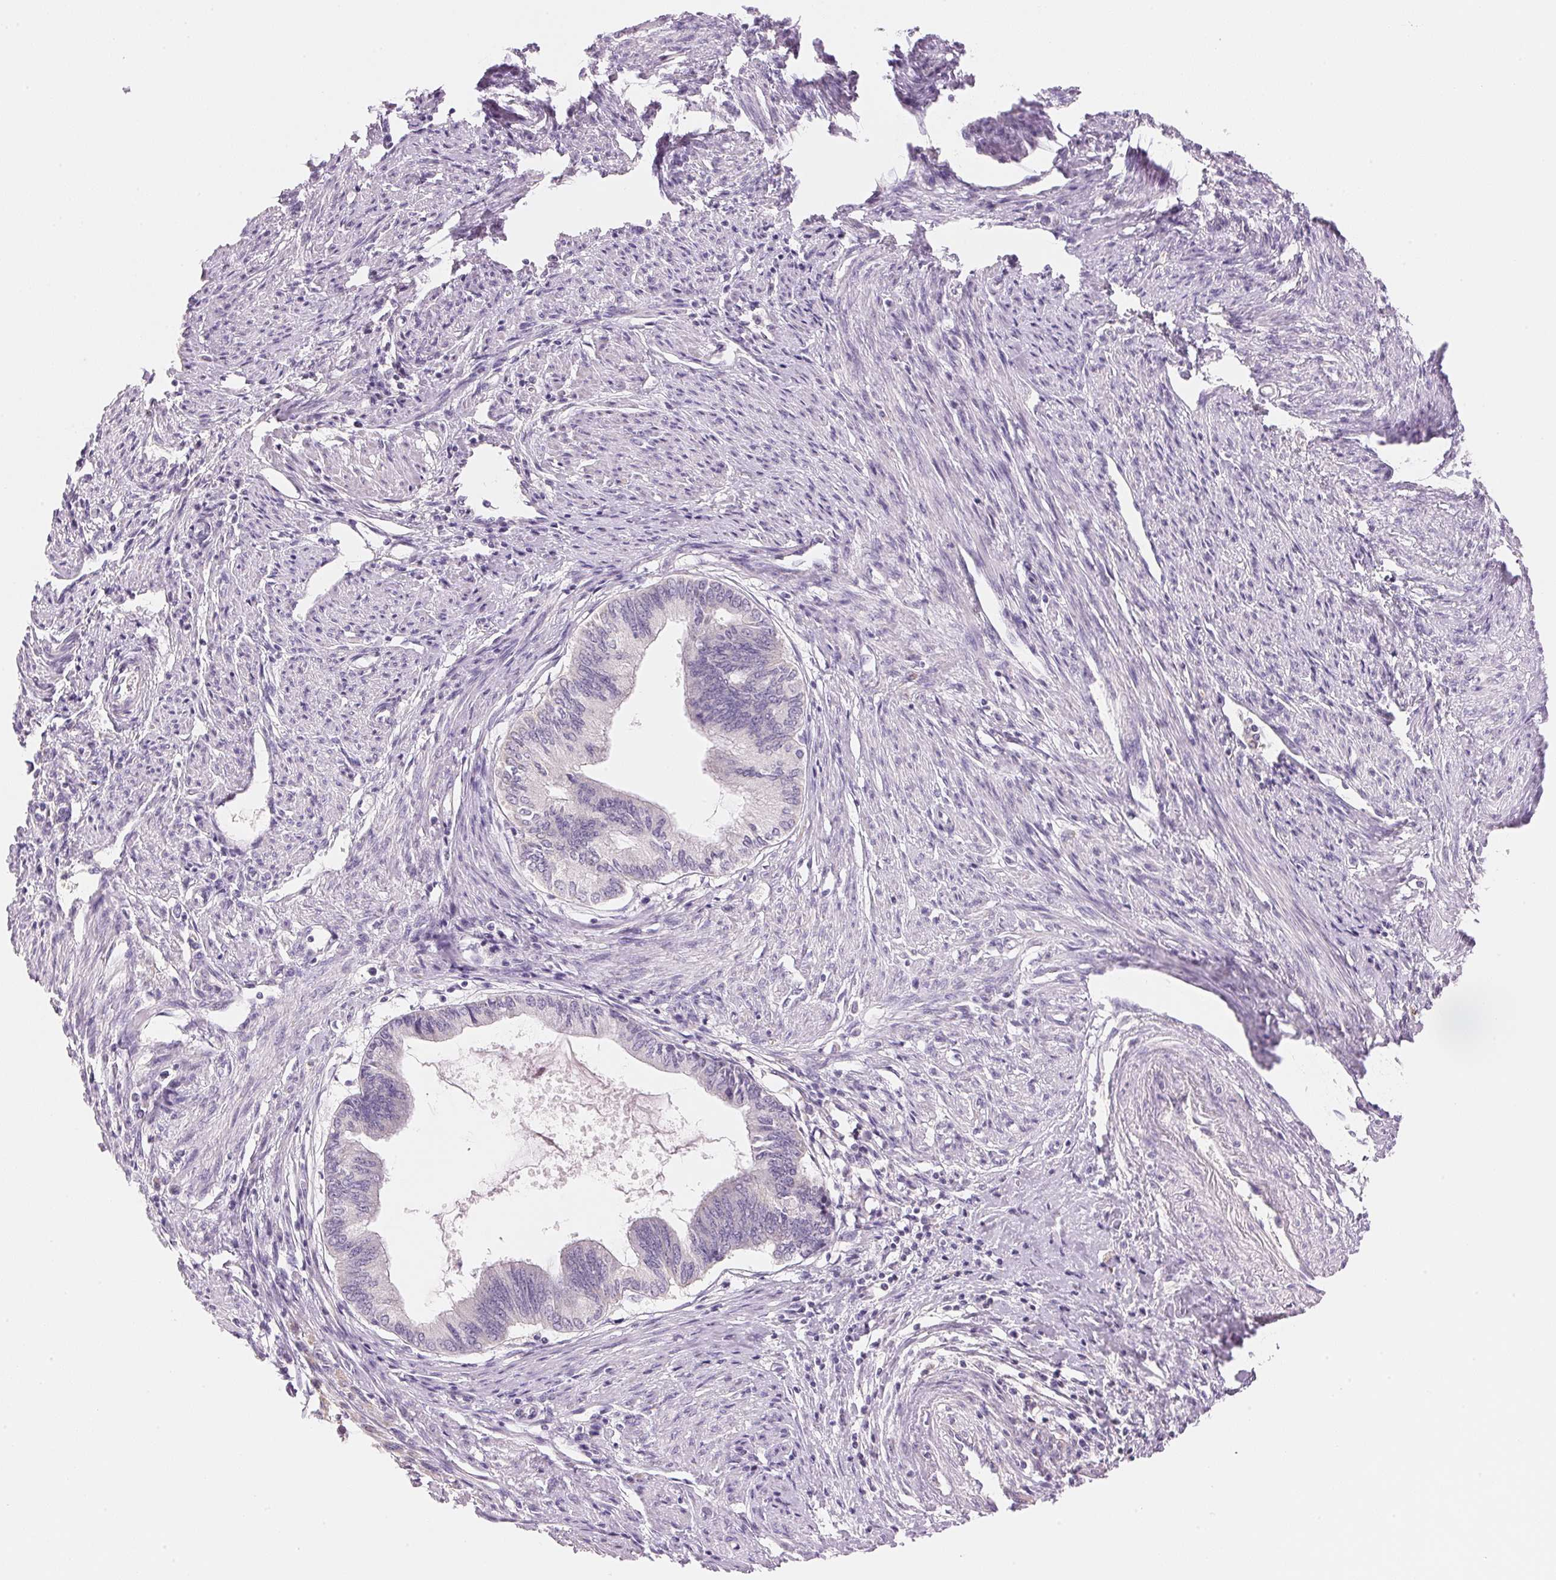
{"staining": {"intensity": "negative", "quantity": "none", "location": "none"}, "tissue": "endometrial cancer", "cell_type": "Tumor cells", "image_type": "cancer", "snomed": [{"axis": "morphology", "description": "Adenocarcinoma, NOS"}, {"axis": "topography", "description": "Endometrium"}], "caption": "DAB immunohistochemical staining of adenocarcinoma (endometrial) exhibits no significant staining in tumor cells.", "gene": "CYP11B1", "patient": {"sex": "female", "age": 86}}